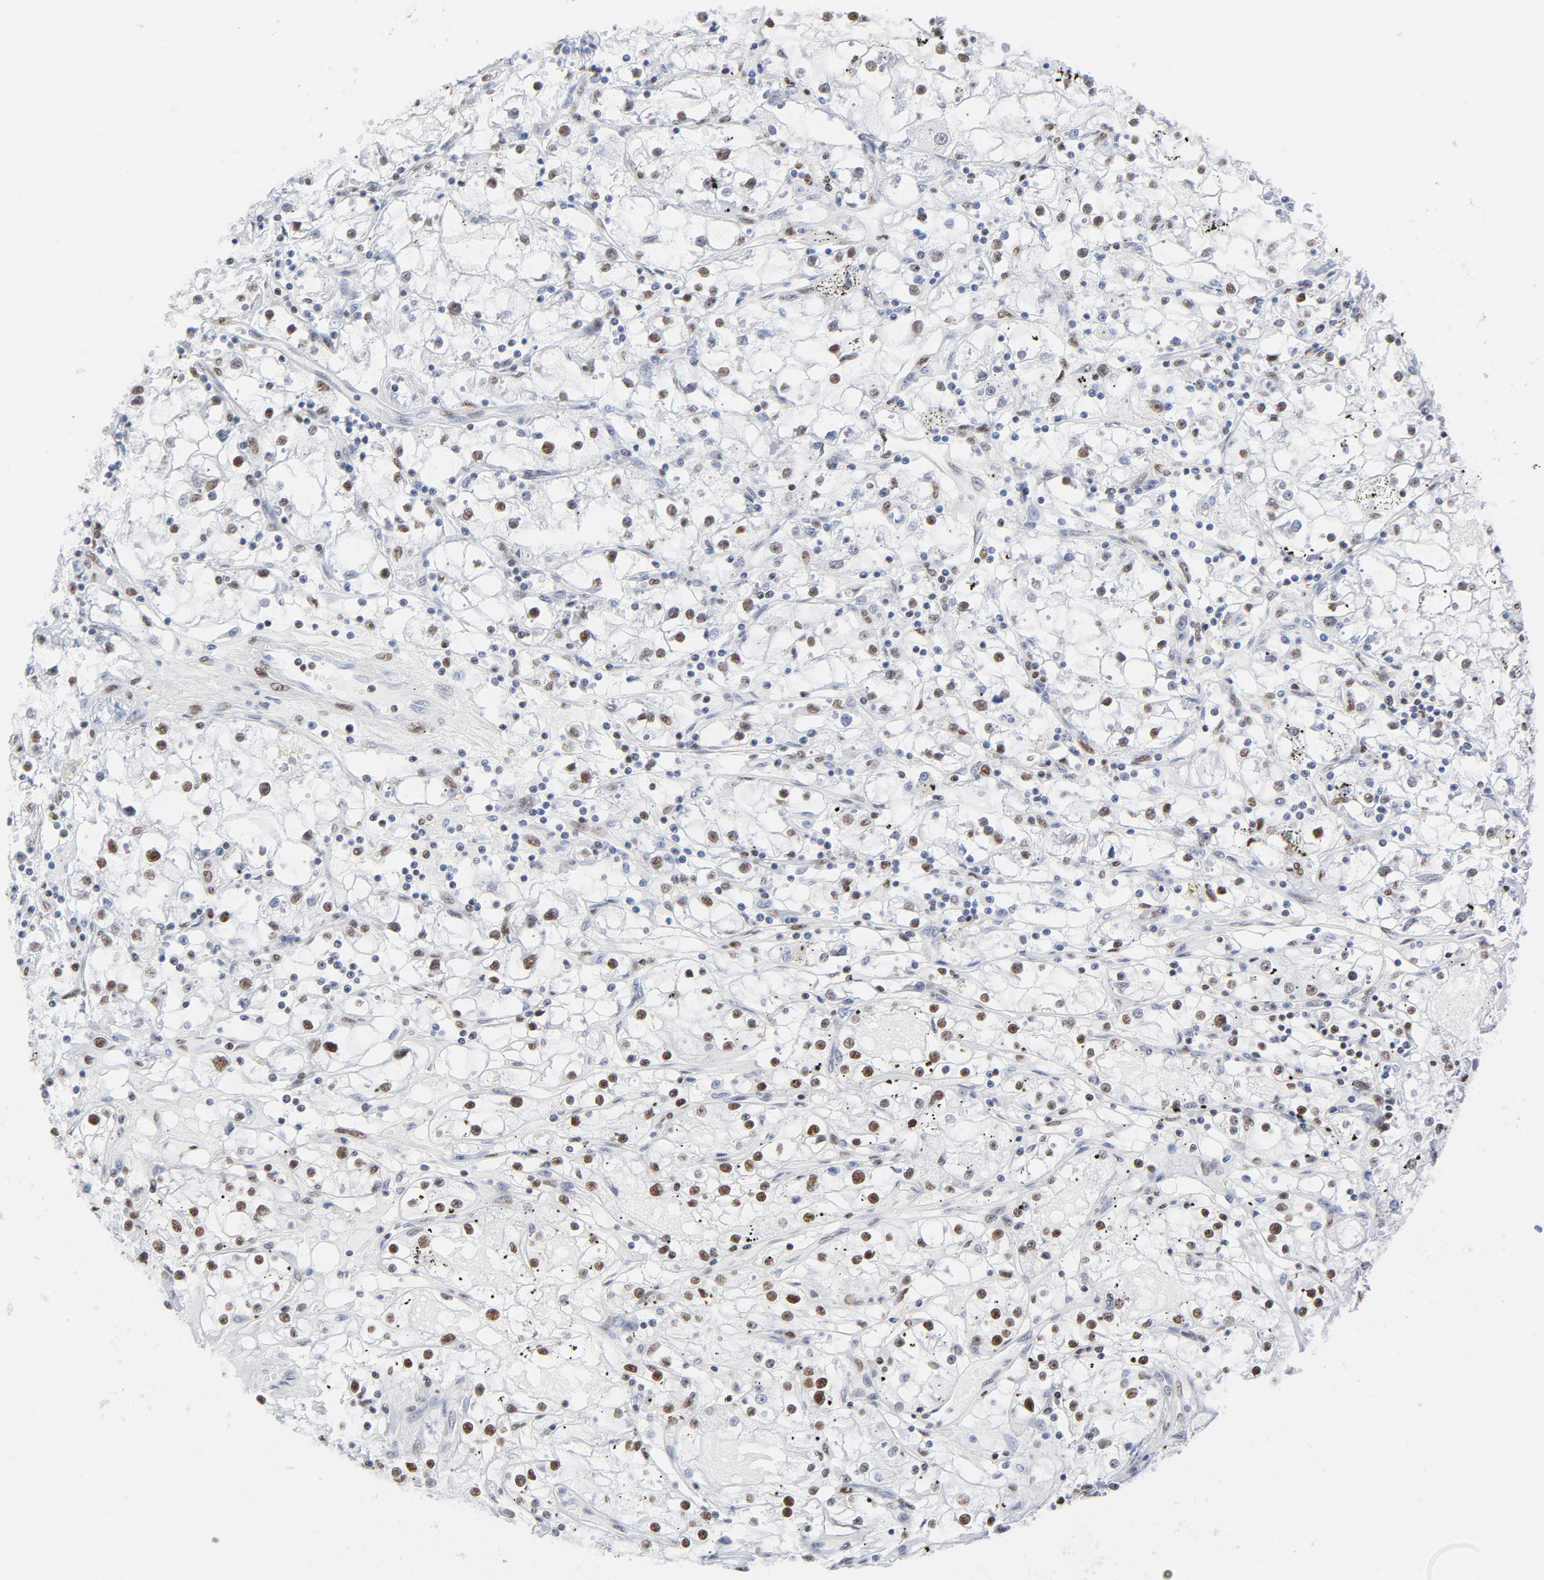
{"staining": {"intensity": "moderate", "quantity": "25%-75%", "location": "nuclear"}, "tissue": "renal cancer", "cell_type": "Tumor cells", "image_type": "cancer", "snomed": [{"axis": "morphology", "description": "Adenocarcinoma, NOS"}, {"axis": "topography", "description": "Kidney"}], "caption": "A photomicrograph of human renal adenocarcinoma stained for a protein demonstrates moderate nuclear brown staining in tumor cells.", "gene": "ATF2", "patient": {"sex": "male", "age": 56}}